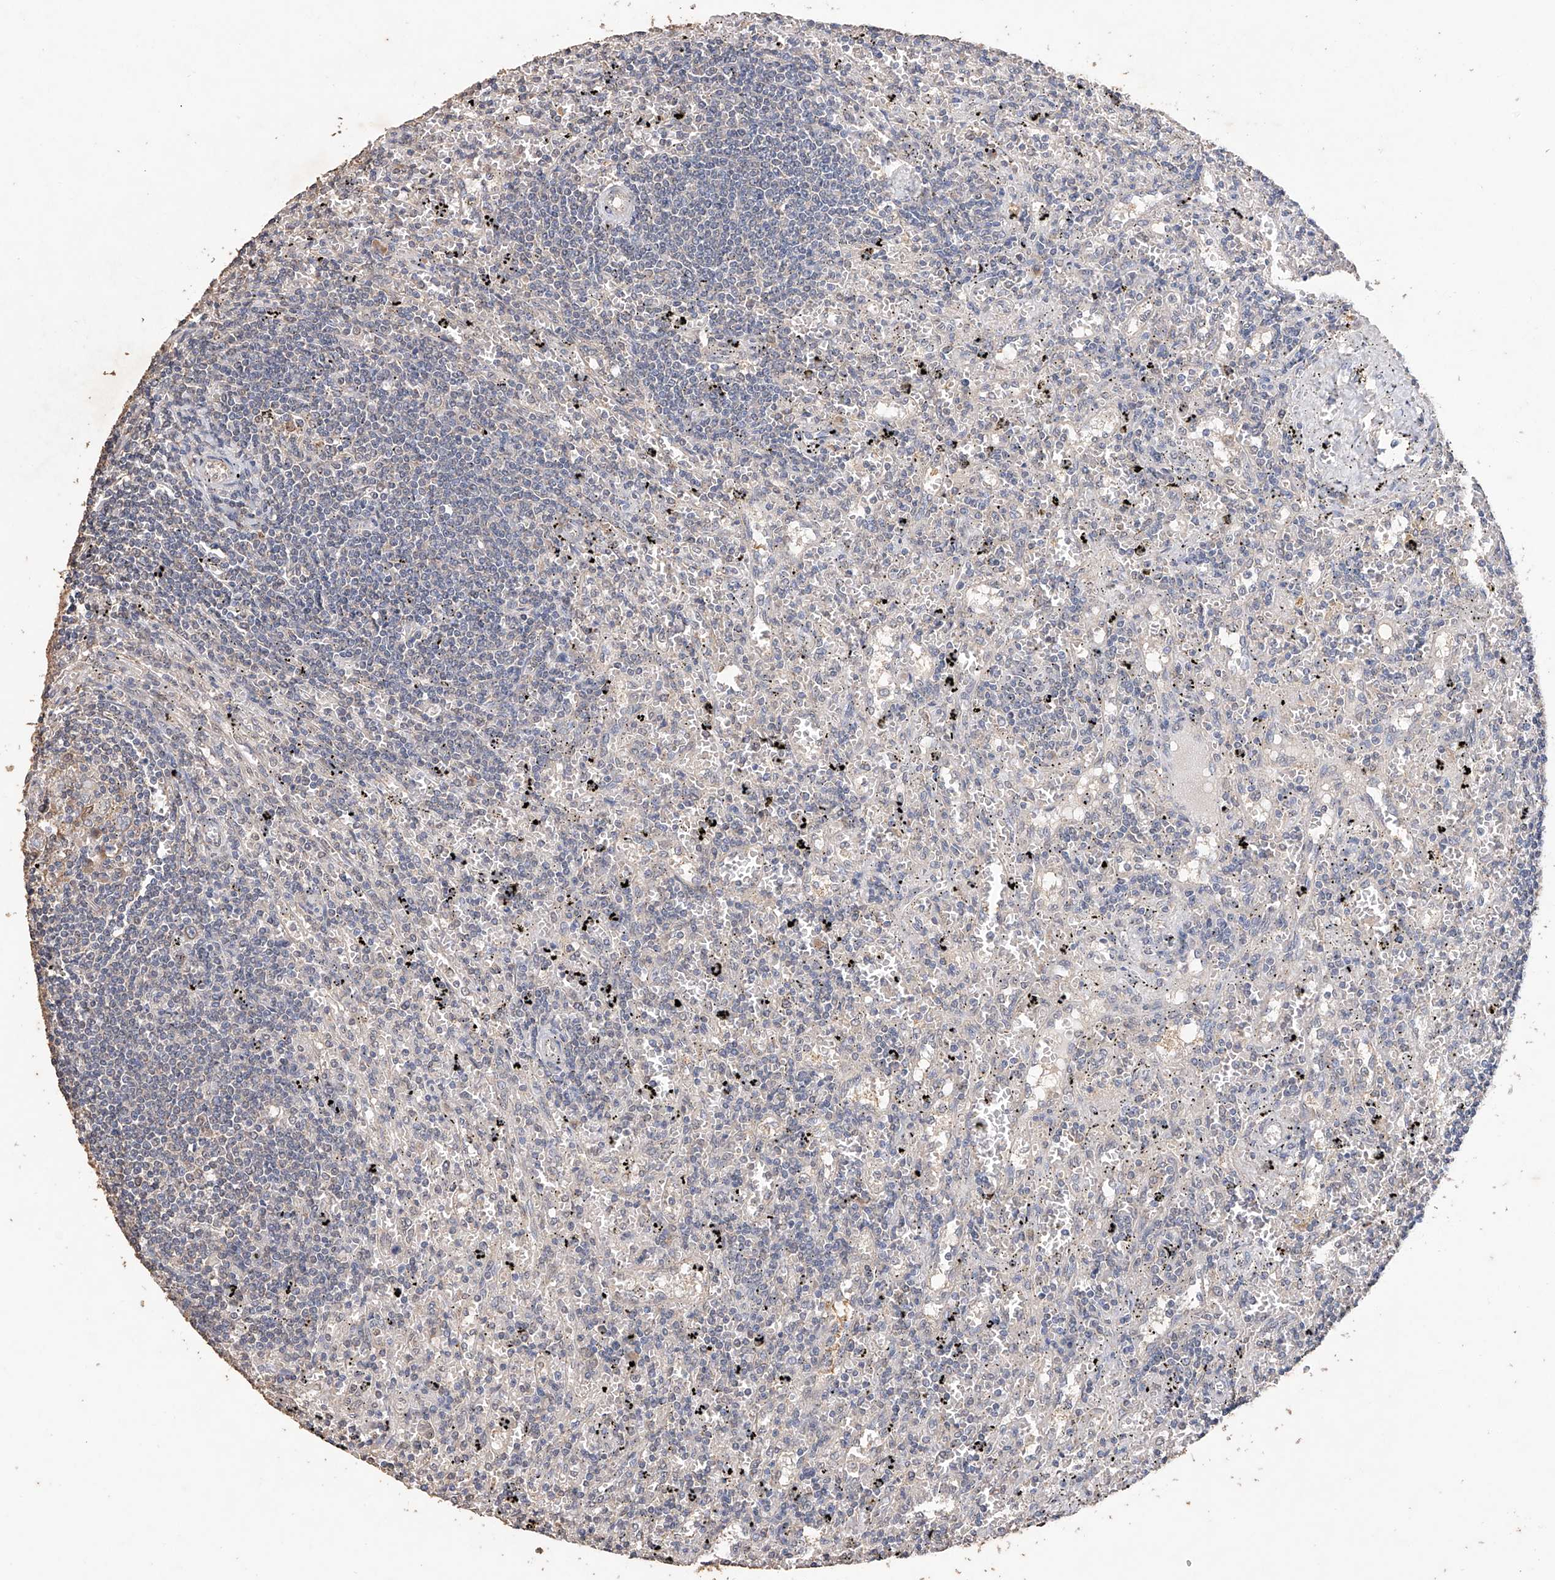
{"staining": {"intensity": "negative", "quantity": "none", "location": "none"}, "tissue": "lymphoma", "cell_type": "Tumor cells", "image_type": "cancer", "snomed": [{"axis": "morphology", "description": "Malignant lymphoma, non-Hodgkin's type, Low grade"}, {"axis": "topography", "description": "Spleen"}], "caption": "IHC of human lymphoma displays no staining in tumor cells.", "gene": "CERS4", "patient": {"sex": "male", "age": 76}}